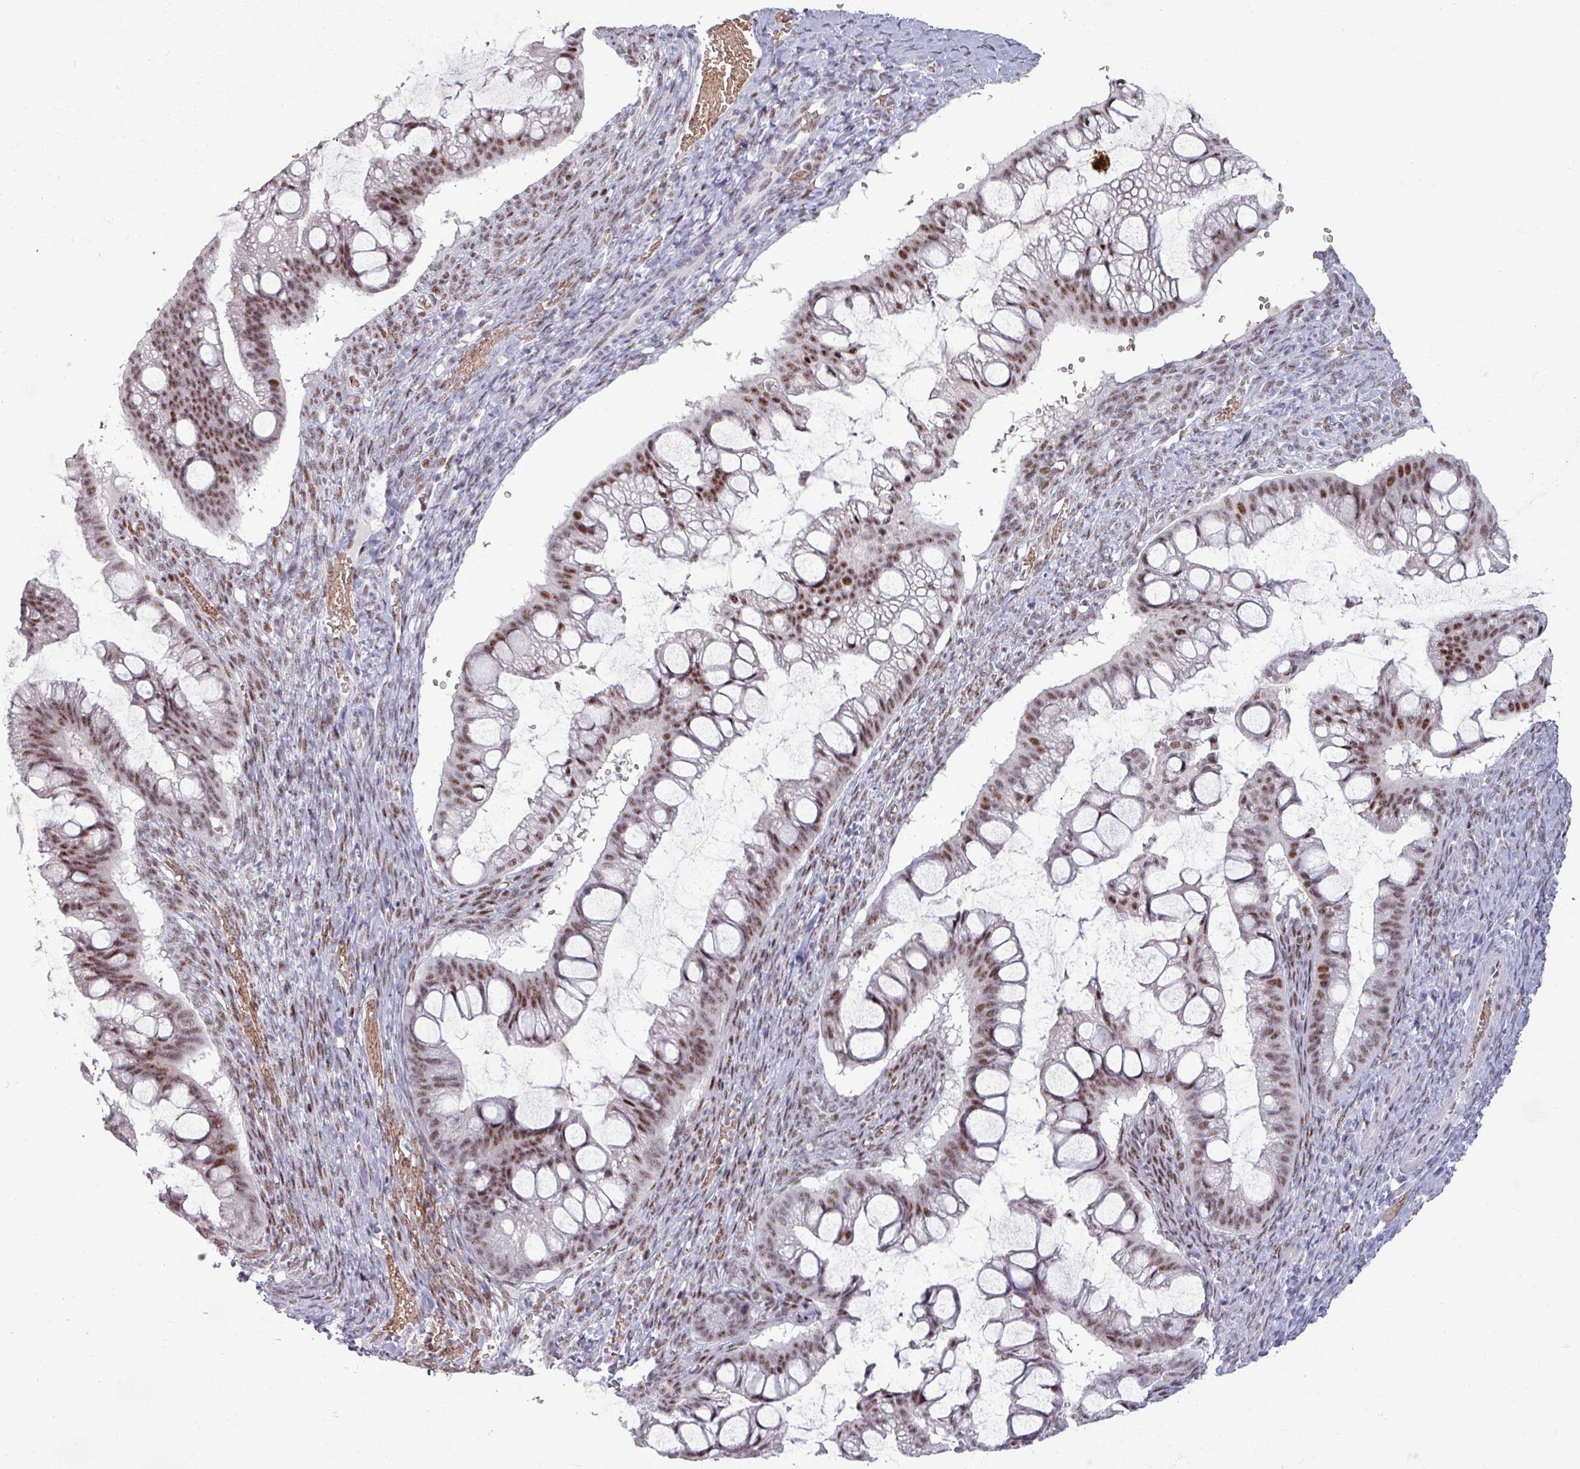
{"staining": {"intensity": "moderate", "quantity": ">75%", "location": "nuclear"}, "tissue": "ovarian cancer", "cell_type": "Tumor cells", "image_type": "cancer", "snomed": [{"axis": "morphology", "description": "Cystadenocarcinoma, mucinous, NOS"}, {"axis": "topography", "description": "Ovary"}], "caption": "Ovarian mucinous cystadenocarcinoma tissue reveals moderate nuclear positivity in about >75% of tumor cells, visualized by immunohistochemistry.", "gene": "NCOR1", "patient": {"sex": "female", "age": 73}}